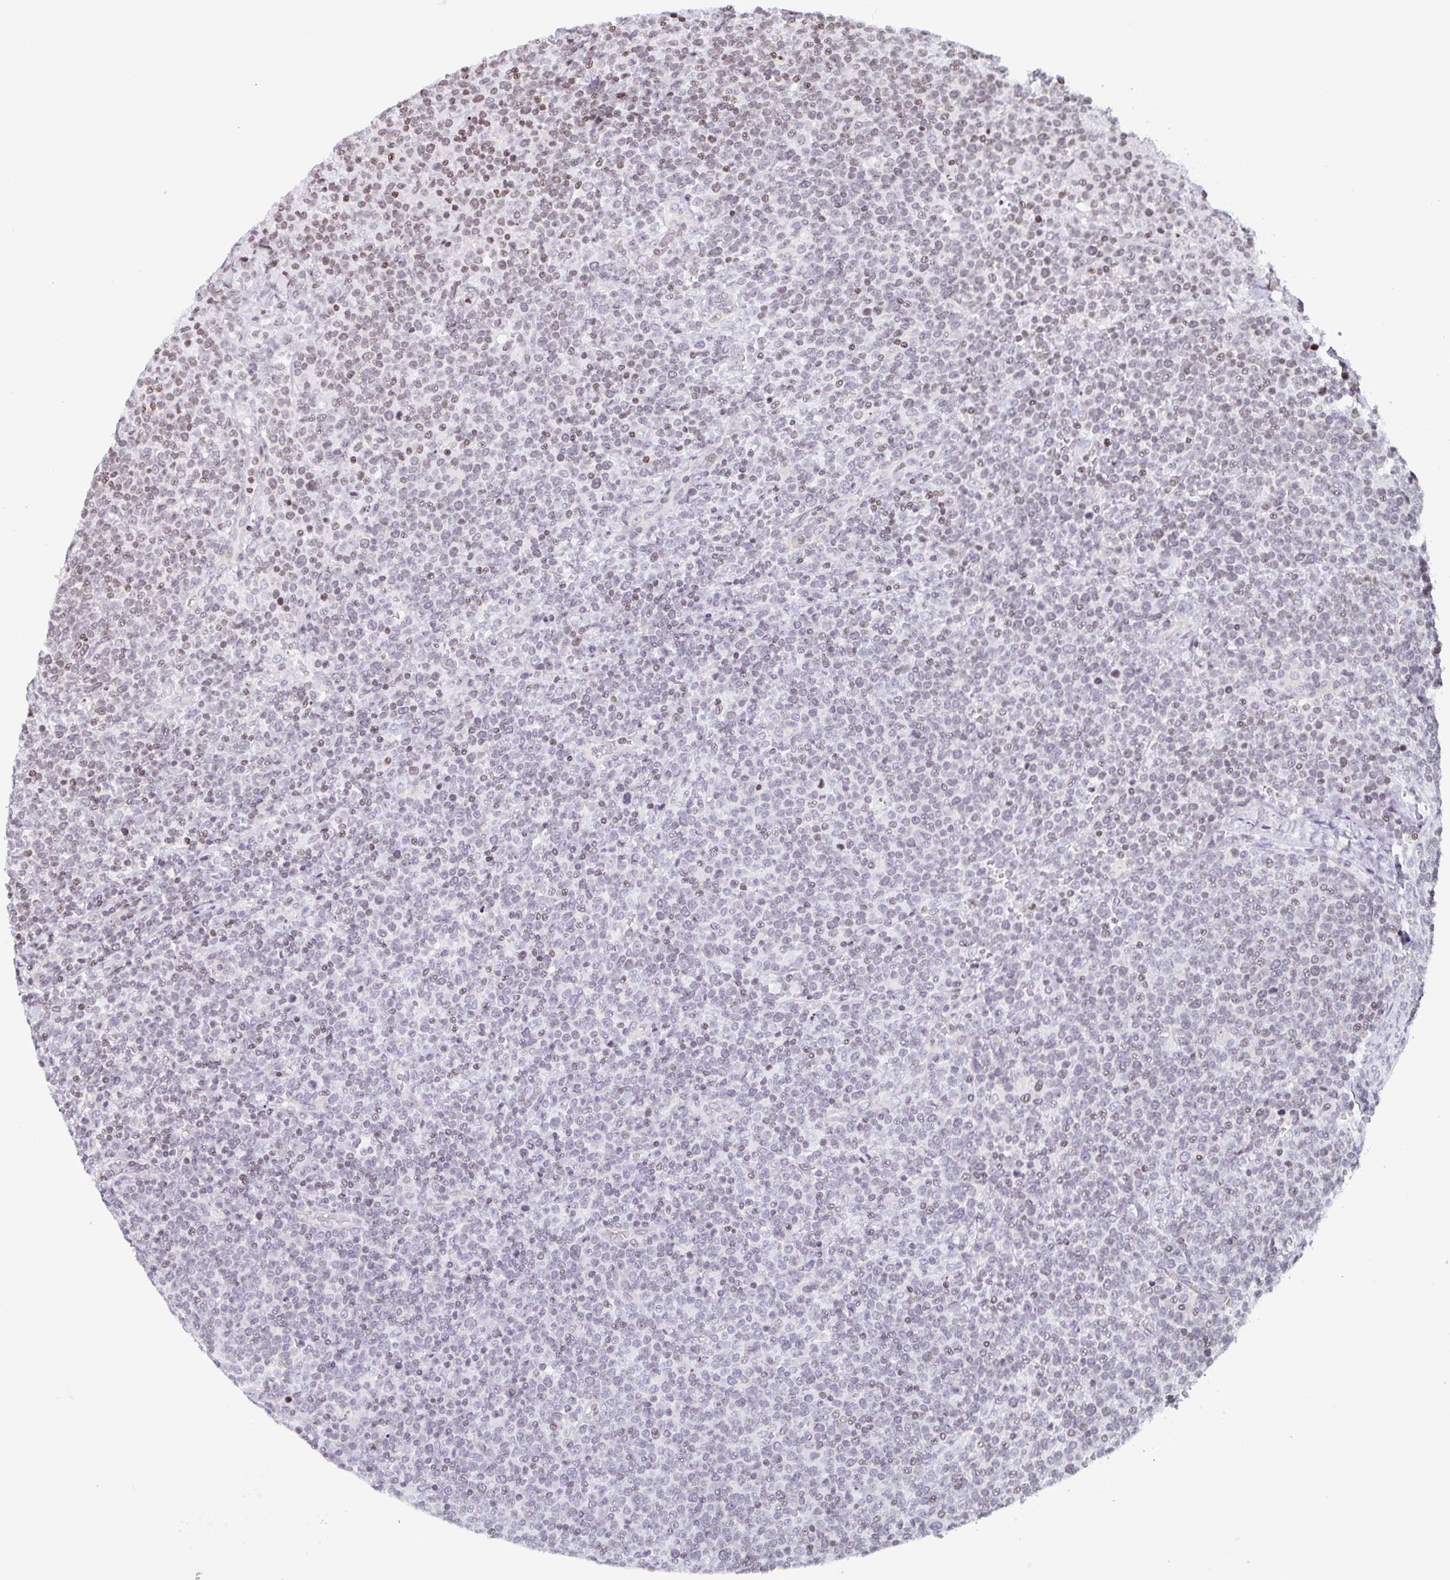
{"staining": {"intensity": "weak", "quantity": "25%-75%", "location": "nuclear"}, "tissue": "lymphoma", "cell_type": "Tumor cells", "image_type": "cancer", "snomed": [{"axis": "morphology", "description": "Malignant lymphoma, non-Hodgkin's type, High grade"}, {"axis": "topography", "description": "Lymph node"}], "caption": "Immunohistochemistry (IHC) image of neoplastic tissue: human lymphoma stained using immunohistochemistry exhibits low levels of weak protein expression localized specifically in the nuclear of tumor cells, appearing as a nuclear brown color.", "gene": "NOL6", "patient": {"sex": "male", "age": 61}}